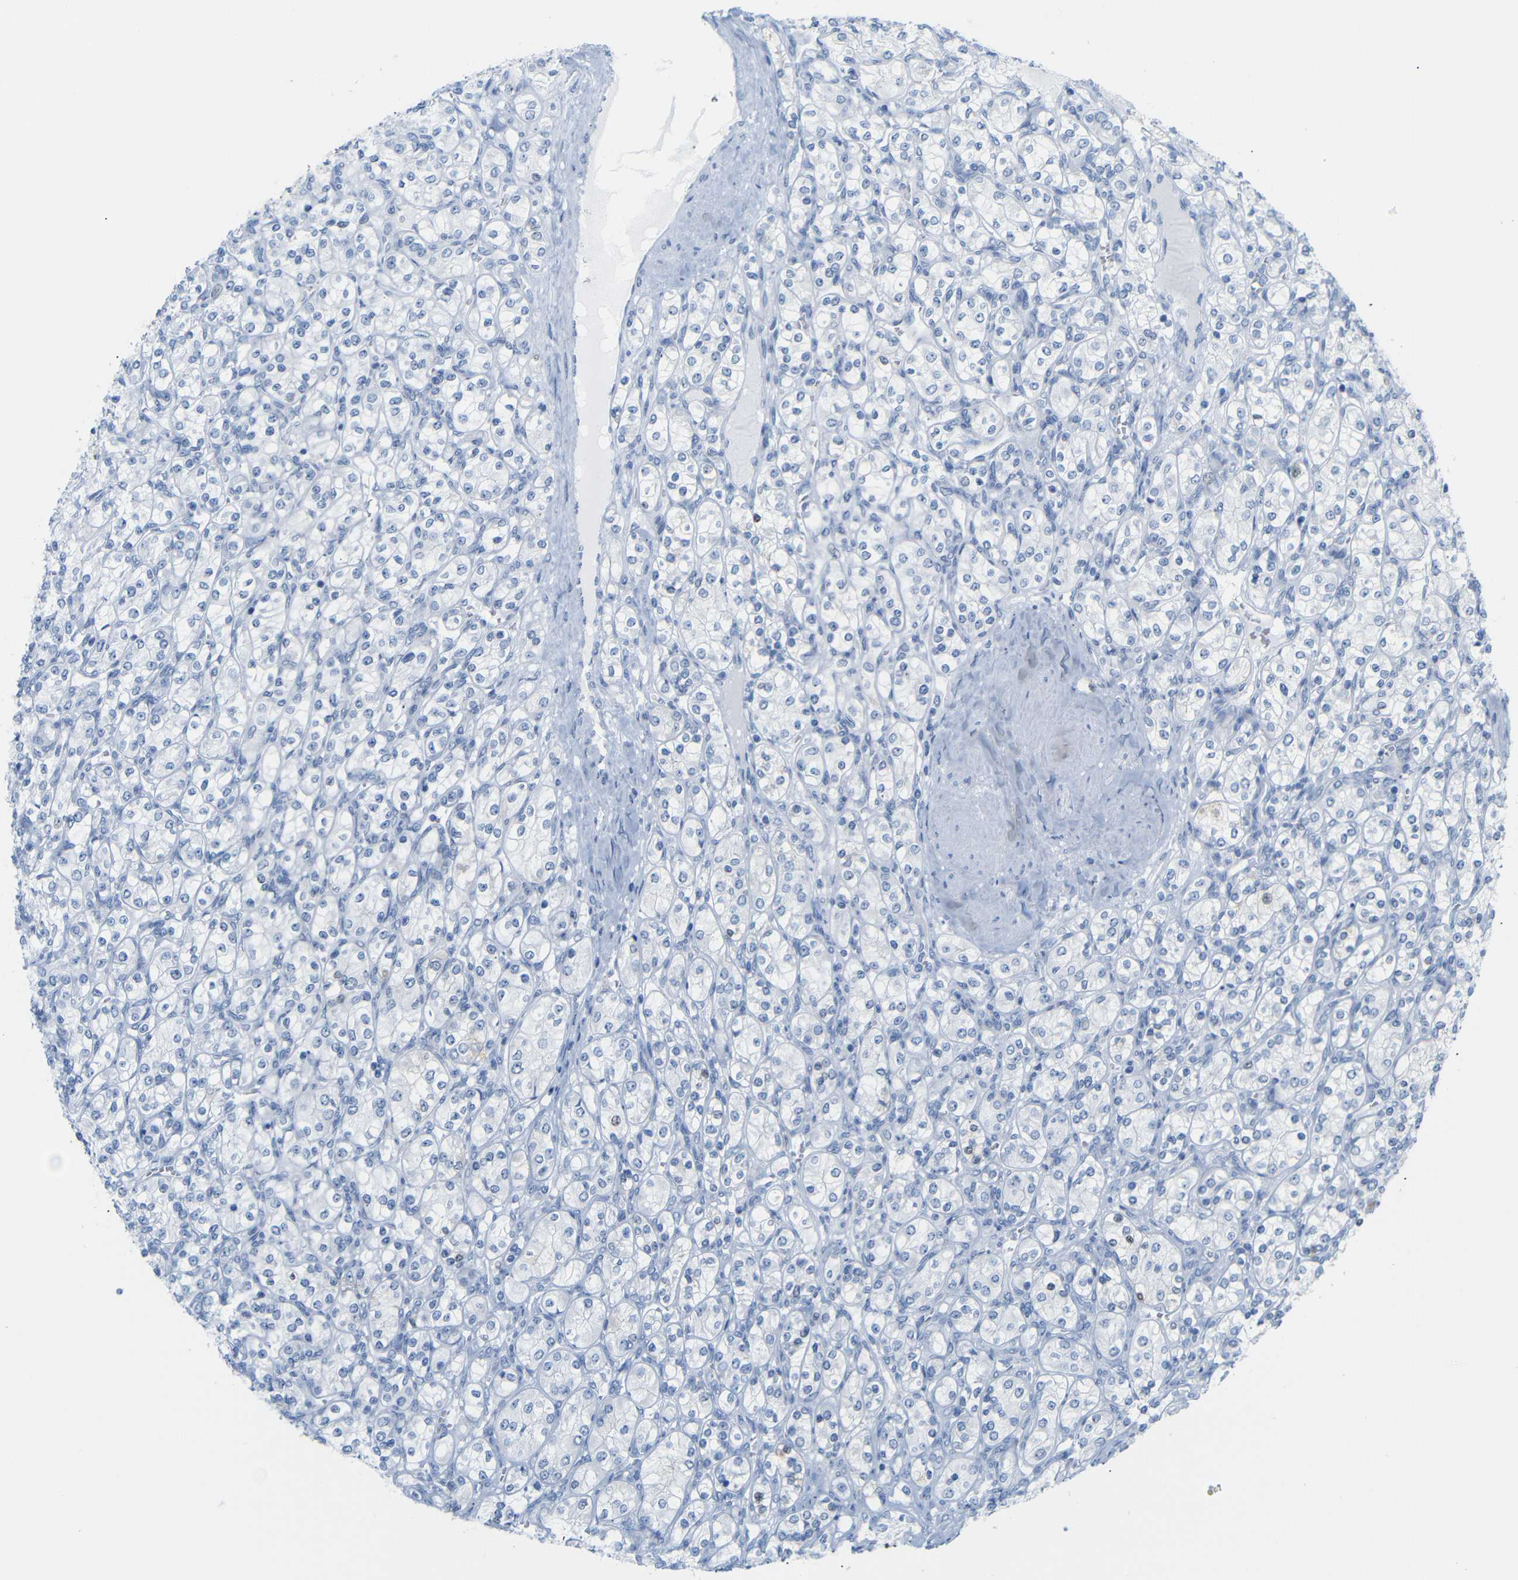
{"staining": {"intensity": "negative", "quantity": "none", "location": "none"}, "tissue": "renal cancer", "cell_type": "Tumor cells", "image_type": "cancer", "snomed": [{"axis": "morphology", "description": "Adenocarcinoma, NOS"}, {"axis": "topography", "description": "Kidney"}], "caption": "Human renal cancer stained for a protein using IHC shows no positivity in tumor cells.", "gene": "MT1A", "patient": {"sex": "male", "age": 77}}